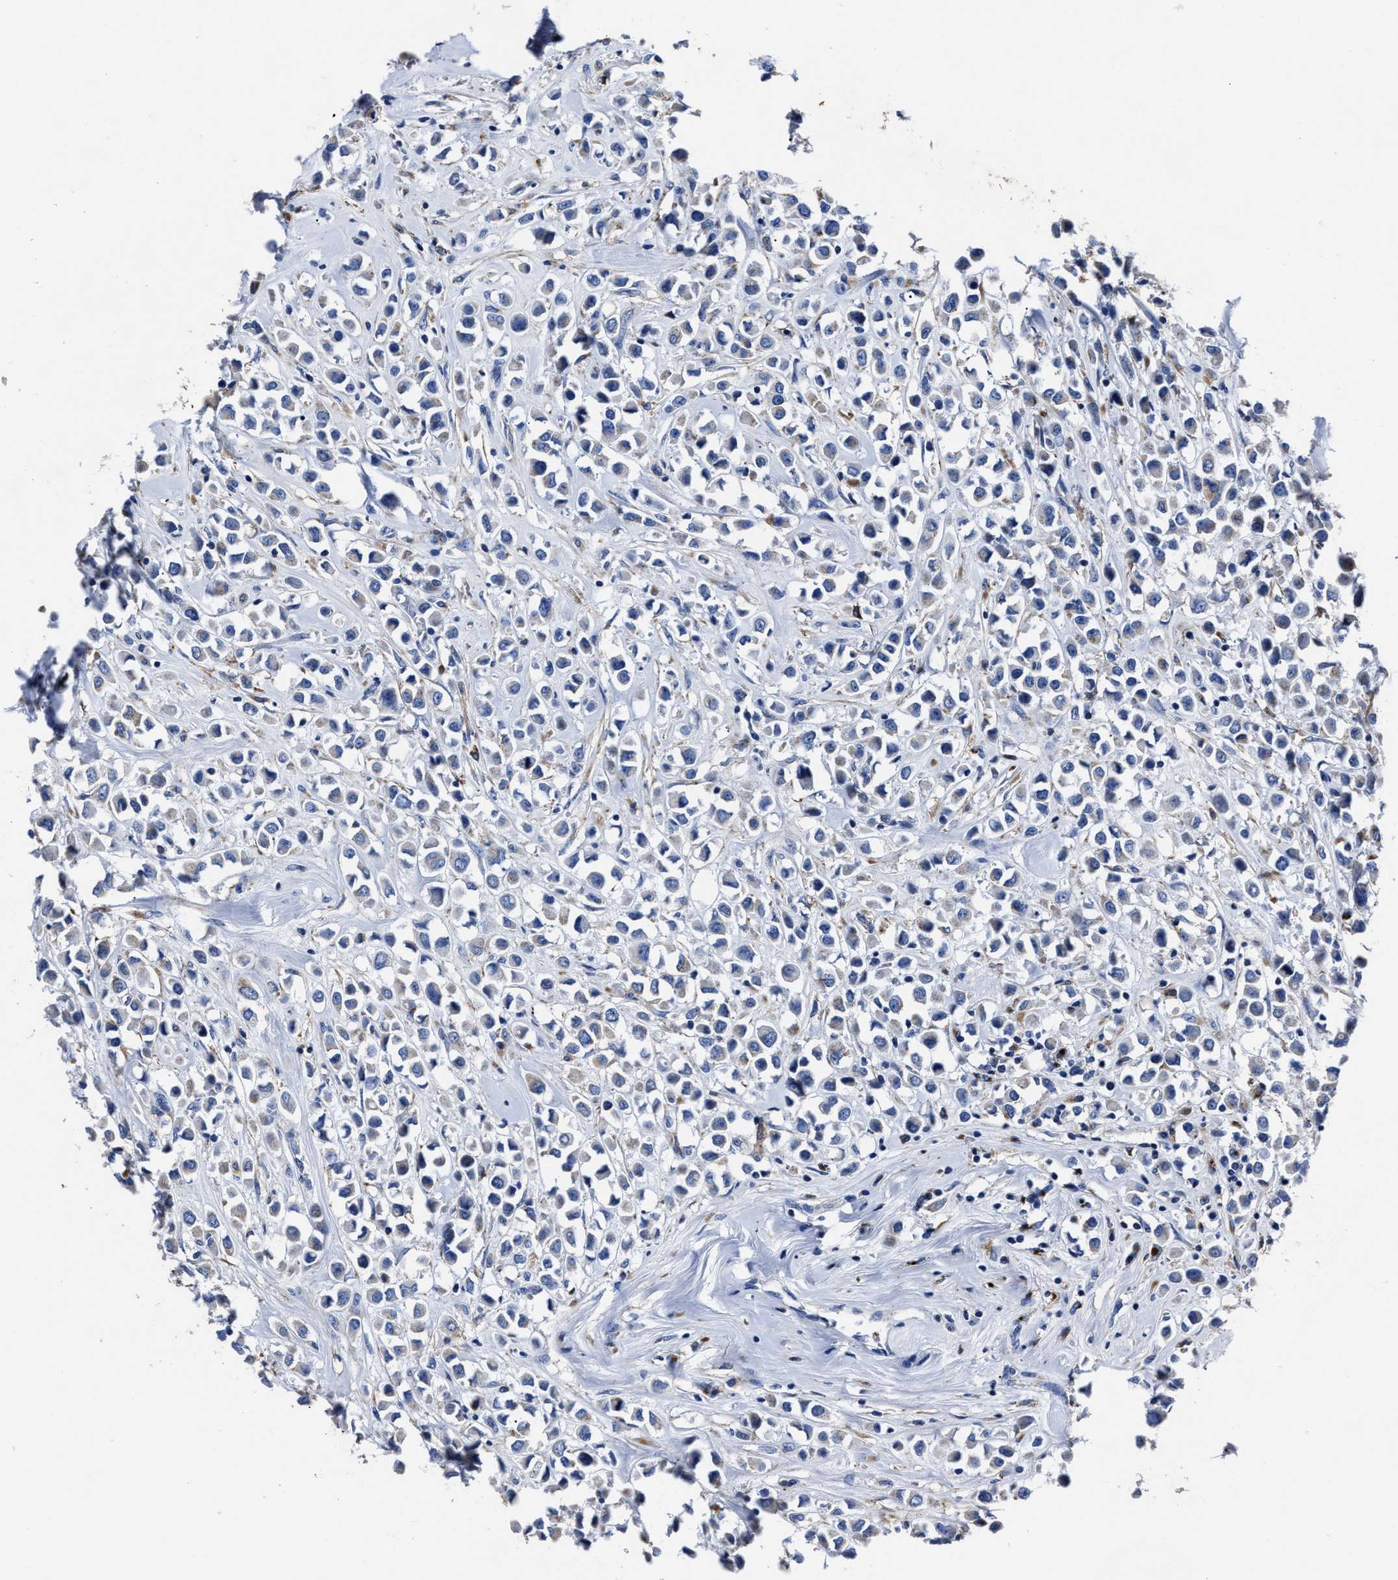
{"staining": {"intensity": "weak", "quantity": "<25%", "location": "cytoplasmic/membranous"}, "tissue": "breast cancer", "cell_type": "Tumor cells", "image_type": "cancer", "snomed": [{"axis": "morphology", "description": "Duct carcinoma"}, {"axis": "topography", "description": "Breast"}], "caption": "This micrograph is of breast infiltrating ductal carcinoma stained with immunohistochemistry (IHC) to label a protein in brown with the nuclei are counter-stained blue. There is no expression in tumor cells.", "gene": "LAMTOR4", "patient": {"sex": "female", "age": 61}}